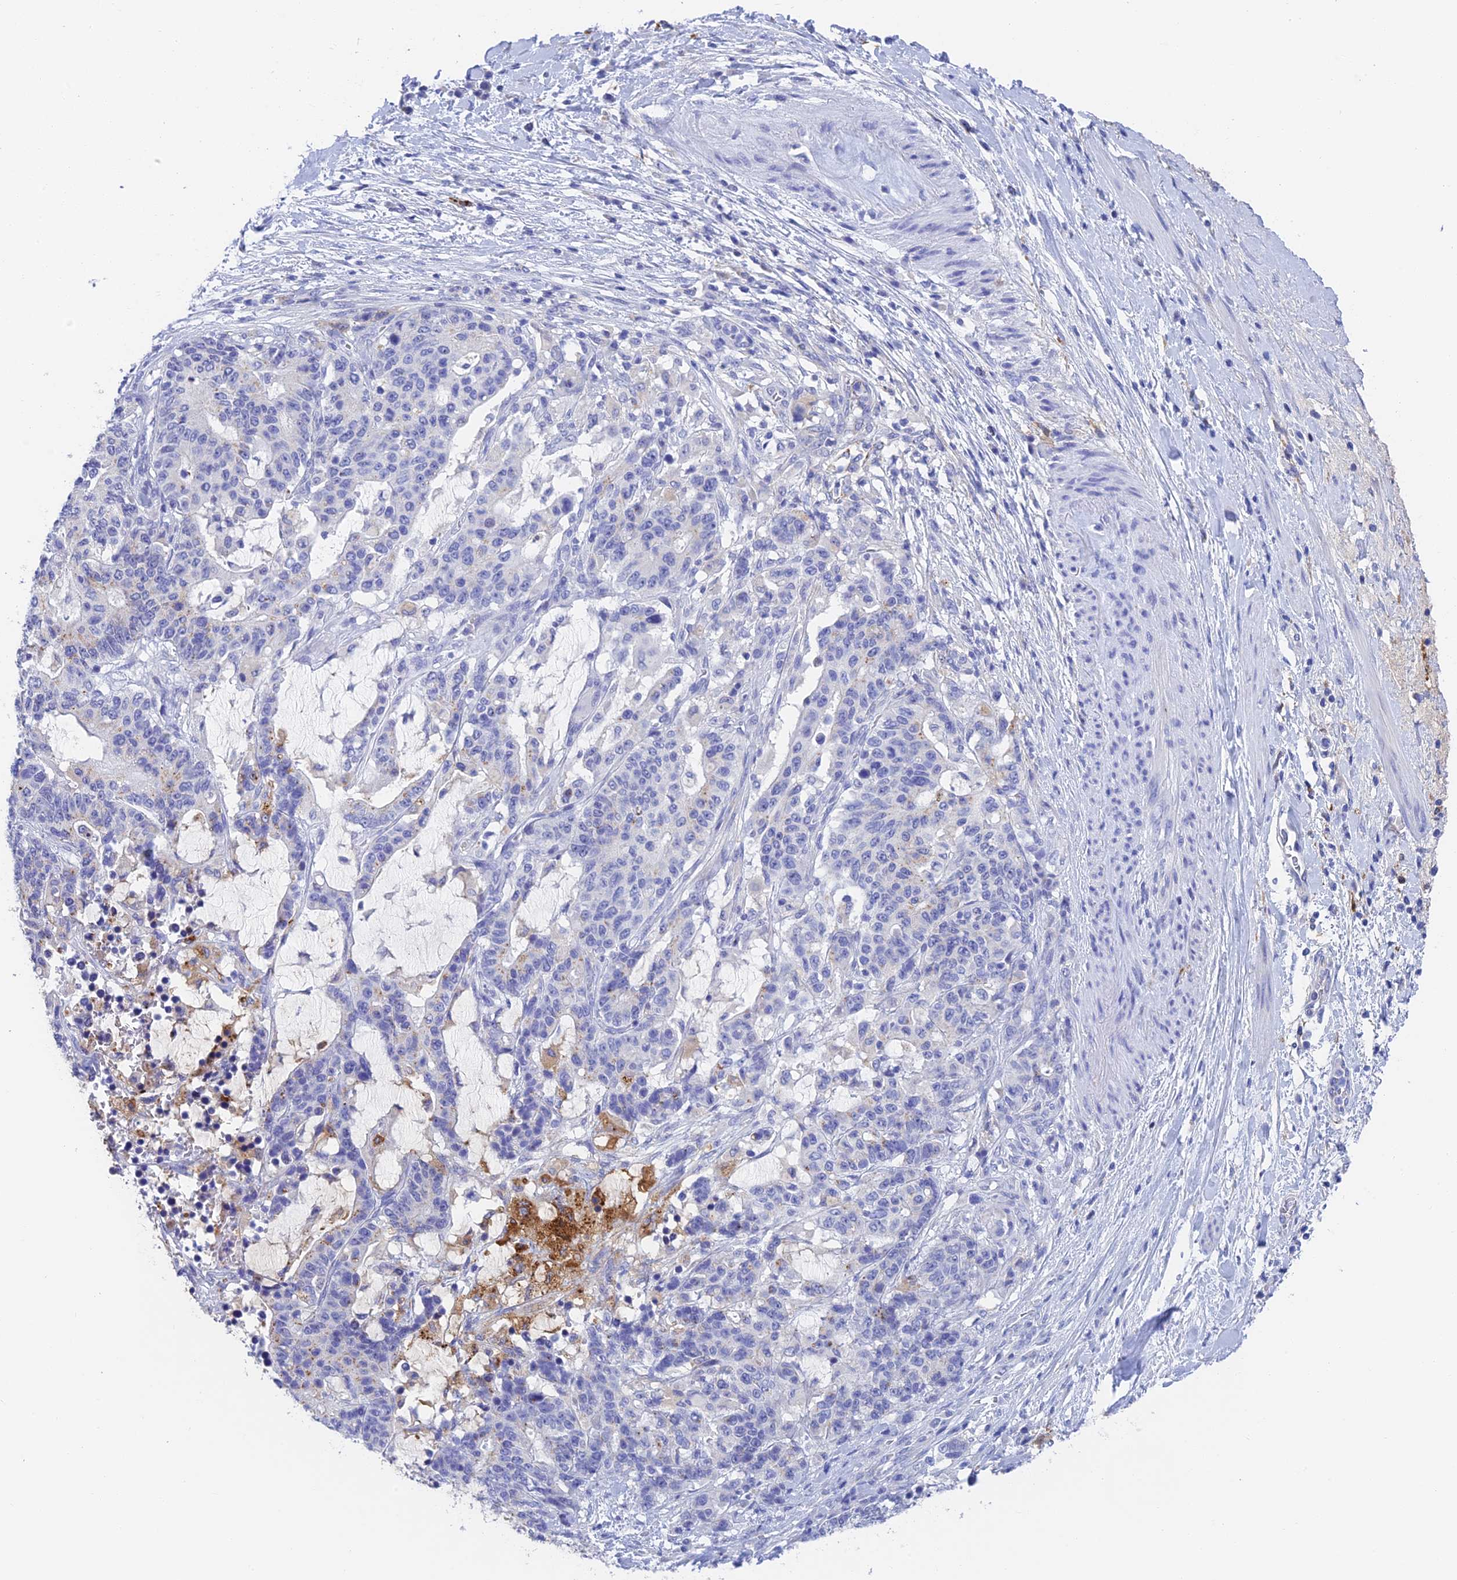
{"staining": {"intensity": "negative", "quantity": "none", "location": "none"}, "tissue": "stomach cancer", "cell_type": "Tumor cells", "image_type": "cancer", "snomed": [{"axis": "morphology", "description": "Normal tissue, NOS"}, {"axis": "morphology", "description": "Adenocarcinoma, NOS"}, {"axis": "topography", "description": "Stomach"}], "caption": "Stomach cancer was stained to show a protein in brown. There is no significant staining in tumor cells.", "gene": "ADAMTS13", "patient": {"sex": "female", "age": 64}}